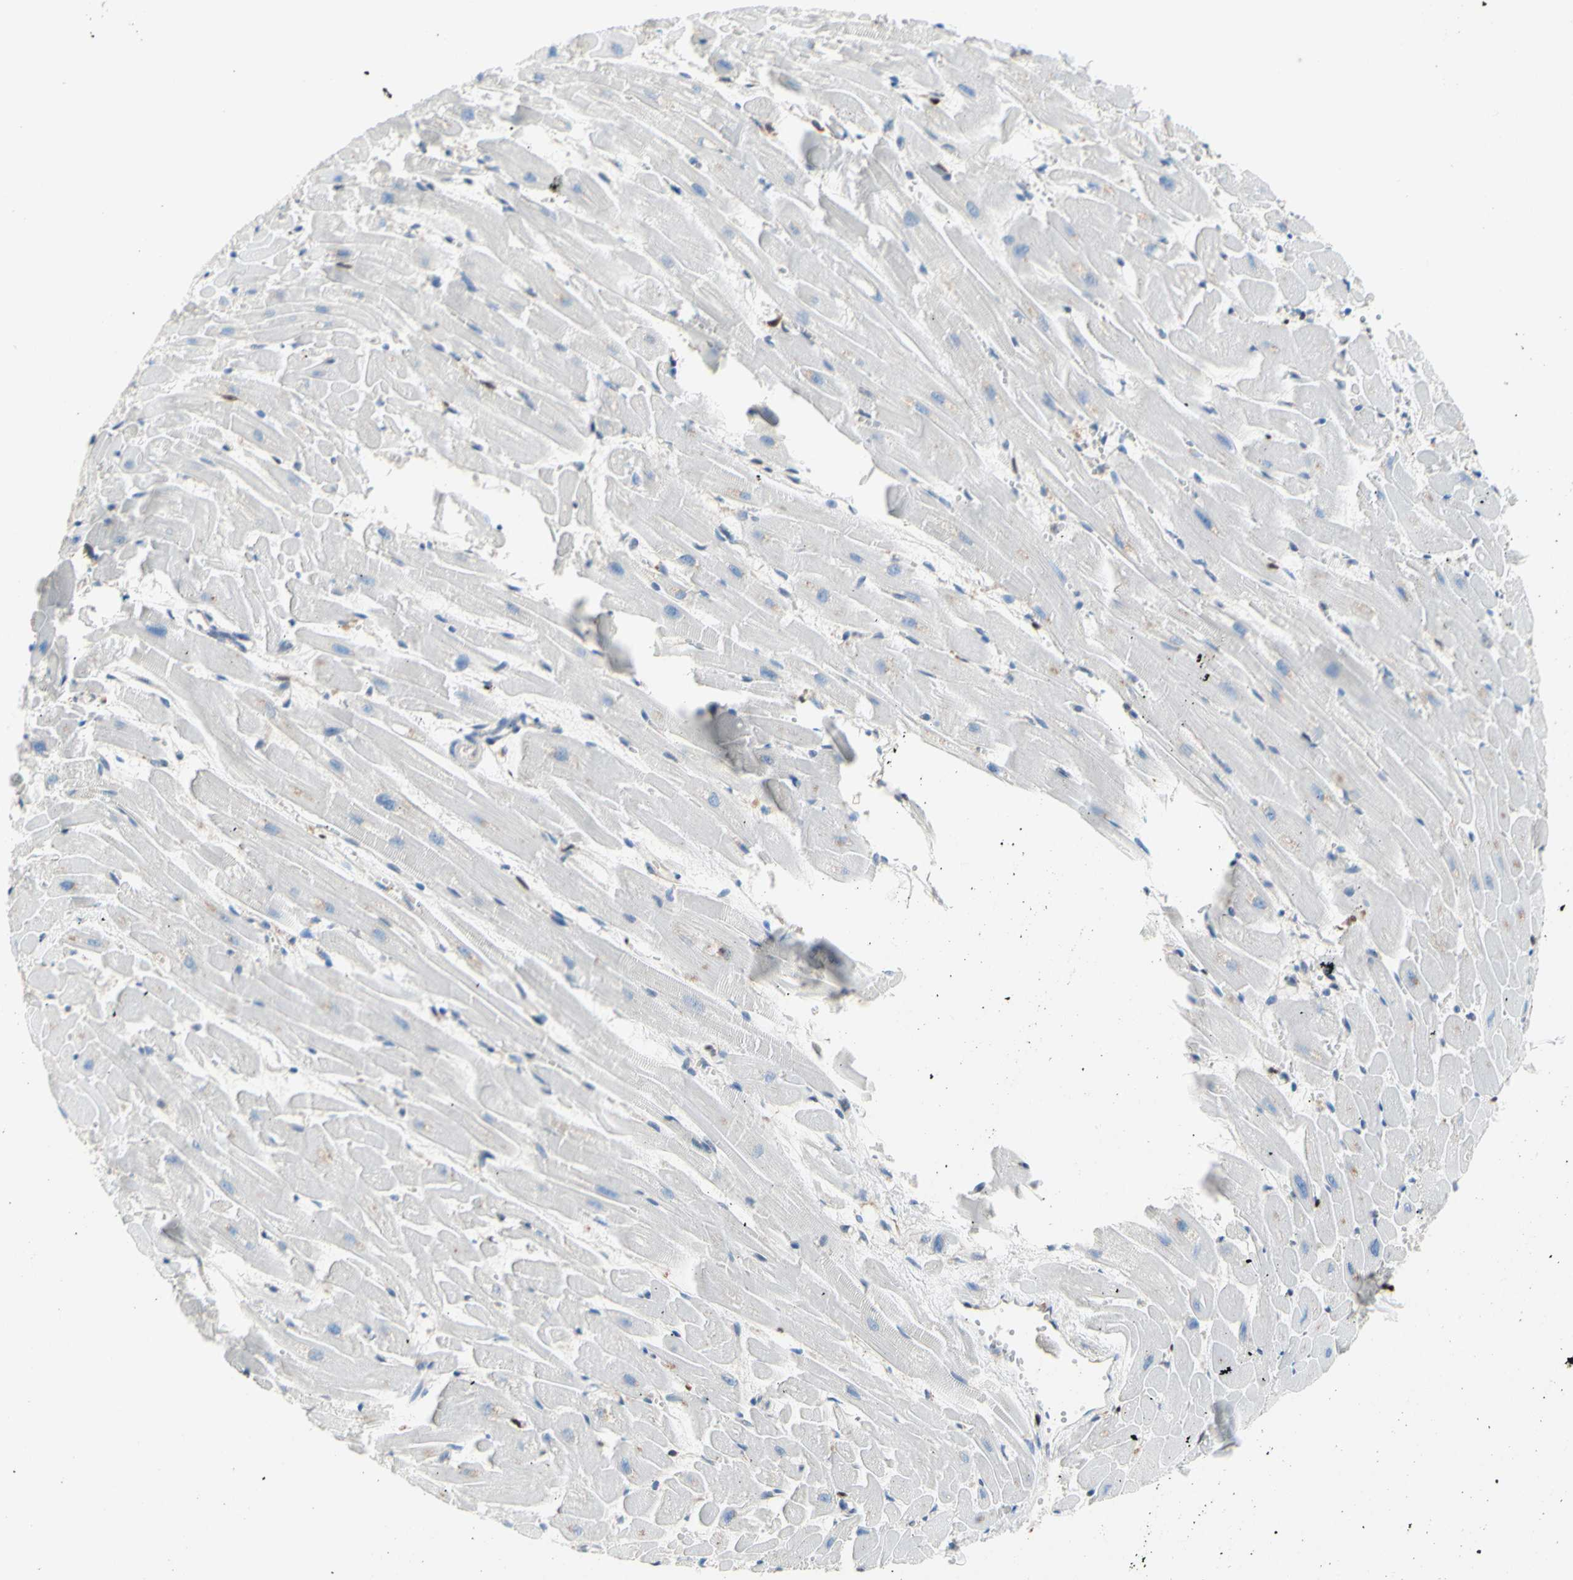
{"staining": {"intensity": "negative", "quantity": "none", "location": "none"}, "tissue": "heart muscle", "cell_type": "Cardiomyocytes", "image_type": "normal", "snomed": [{"axis": "morphology", "description": "Normal tissue, NOS"}, {"axis": "topography", "description": "Heart"}], "caption": "An immunohistochemistry (IHC) micrograph of unremarkable heart muscle is shown. There is no staining in cardiomyocytes of heart muscle. The staining was performed using DAB to visualize the protein expression in brown, while the nuclei were stained in blue with hematoxylin (Magnification: 20x).", "gene": "EED", "patient": {"sex": "female", "age": 19}}